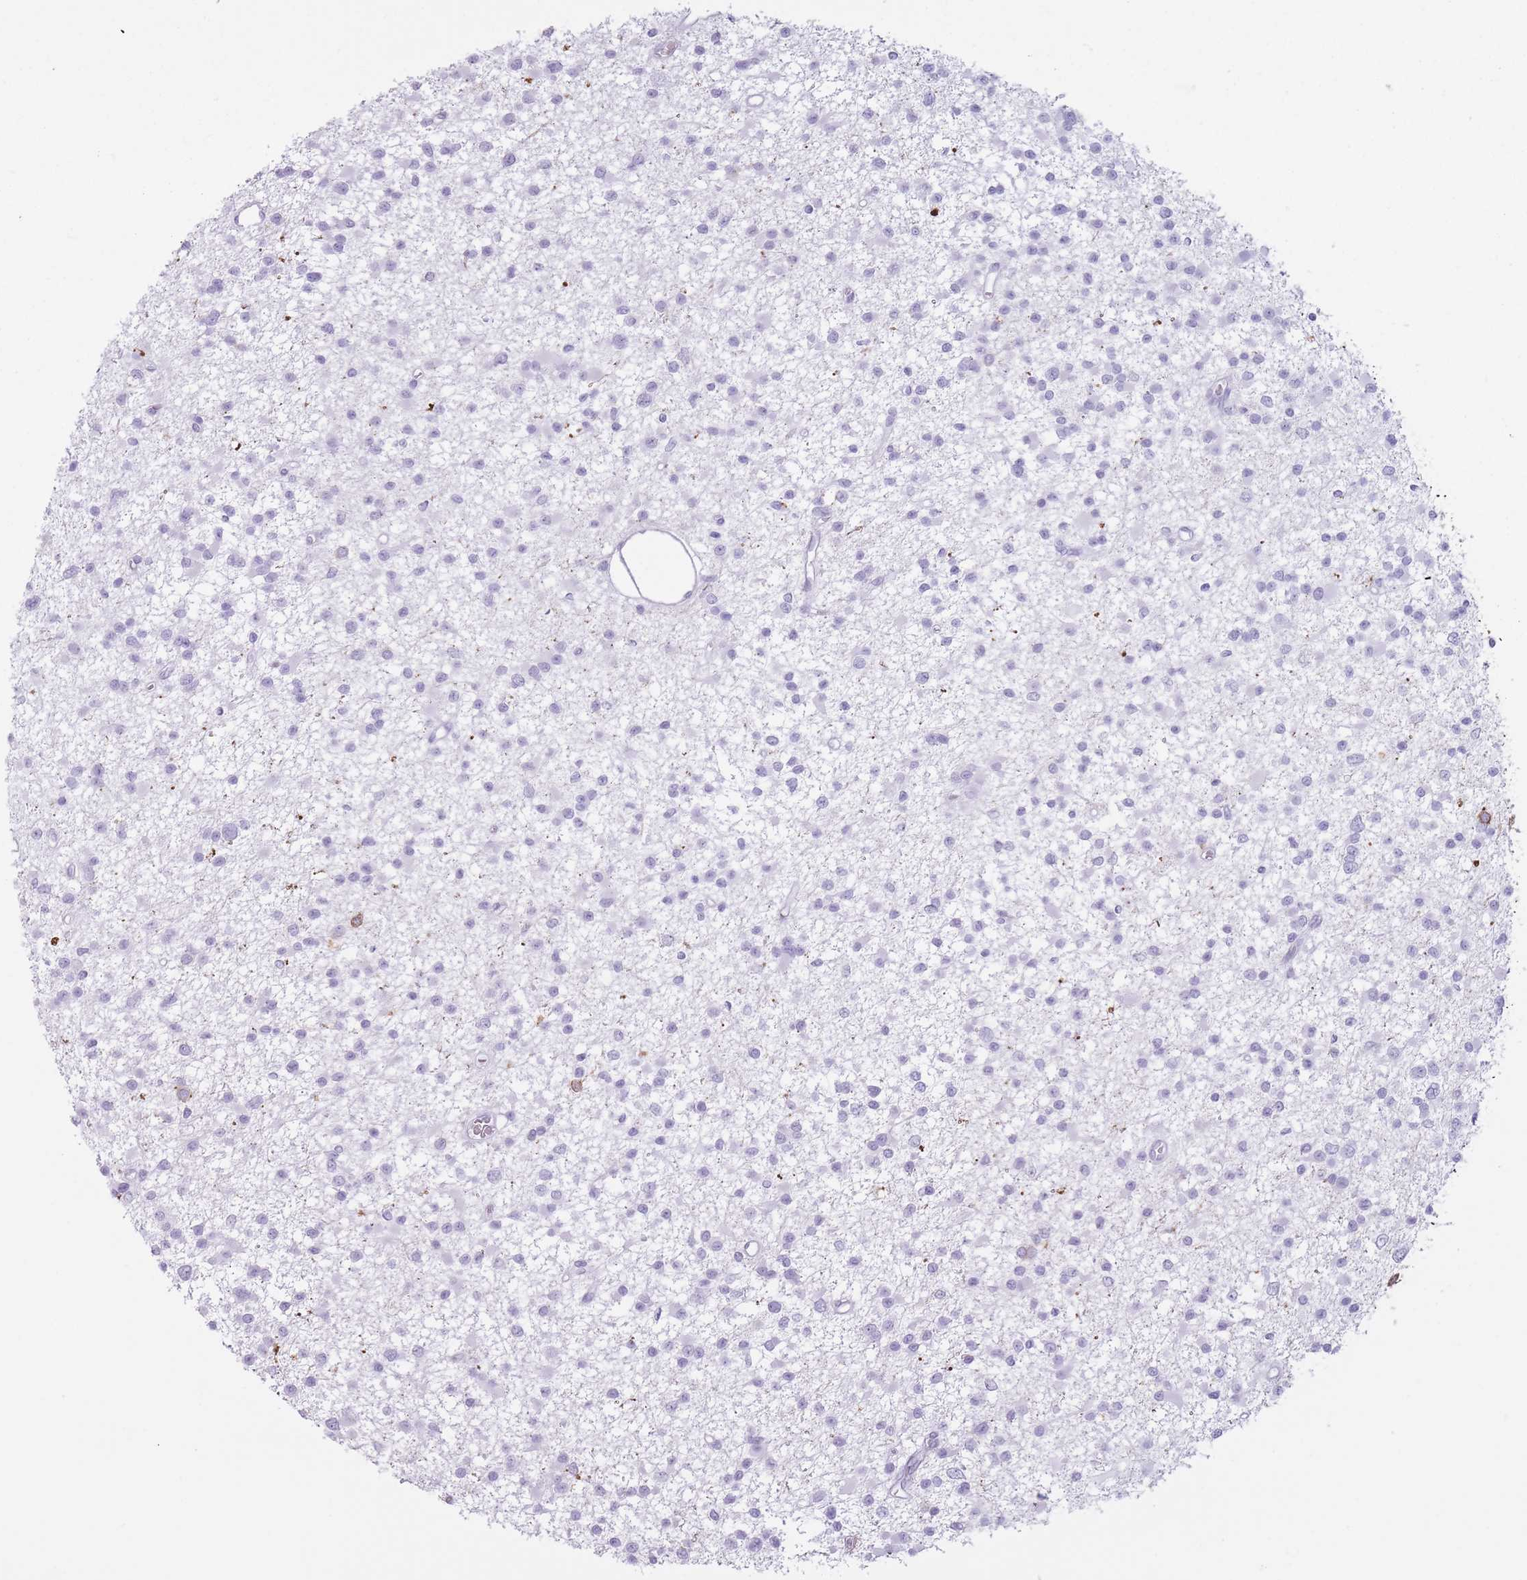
{"staining": {"intensity": "negative", "quantity": "none", "location": "none"}, "tissue": "glioma", "cell_type": "Tumor cells", "image_type": "cancer", "snomed": [{"axis": "morphology", "description": "Glioma, malignant, Low grade"}, {"axis": "topography", "description": "Brain"}], "caption": "DAB (3,3'-diaminobenzidine) immunohistochemical staining of low-grade glioma (malignant) demonstrates no significant staining in tumor cells. (DAB (3,3'-diaminobenzidine) IHC, high magnification).", "gene": "PNMA3", "patient": {"sex": "female", "age": 22}}